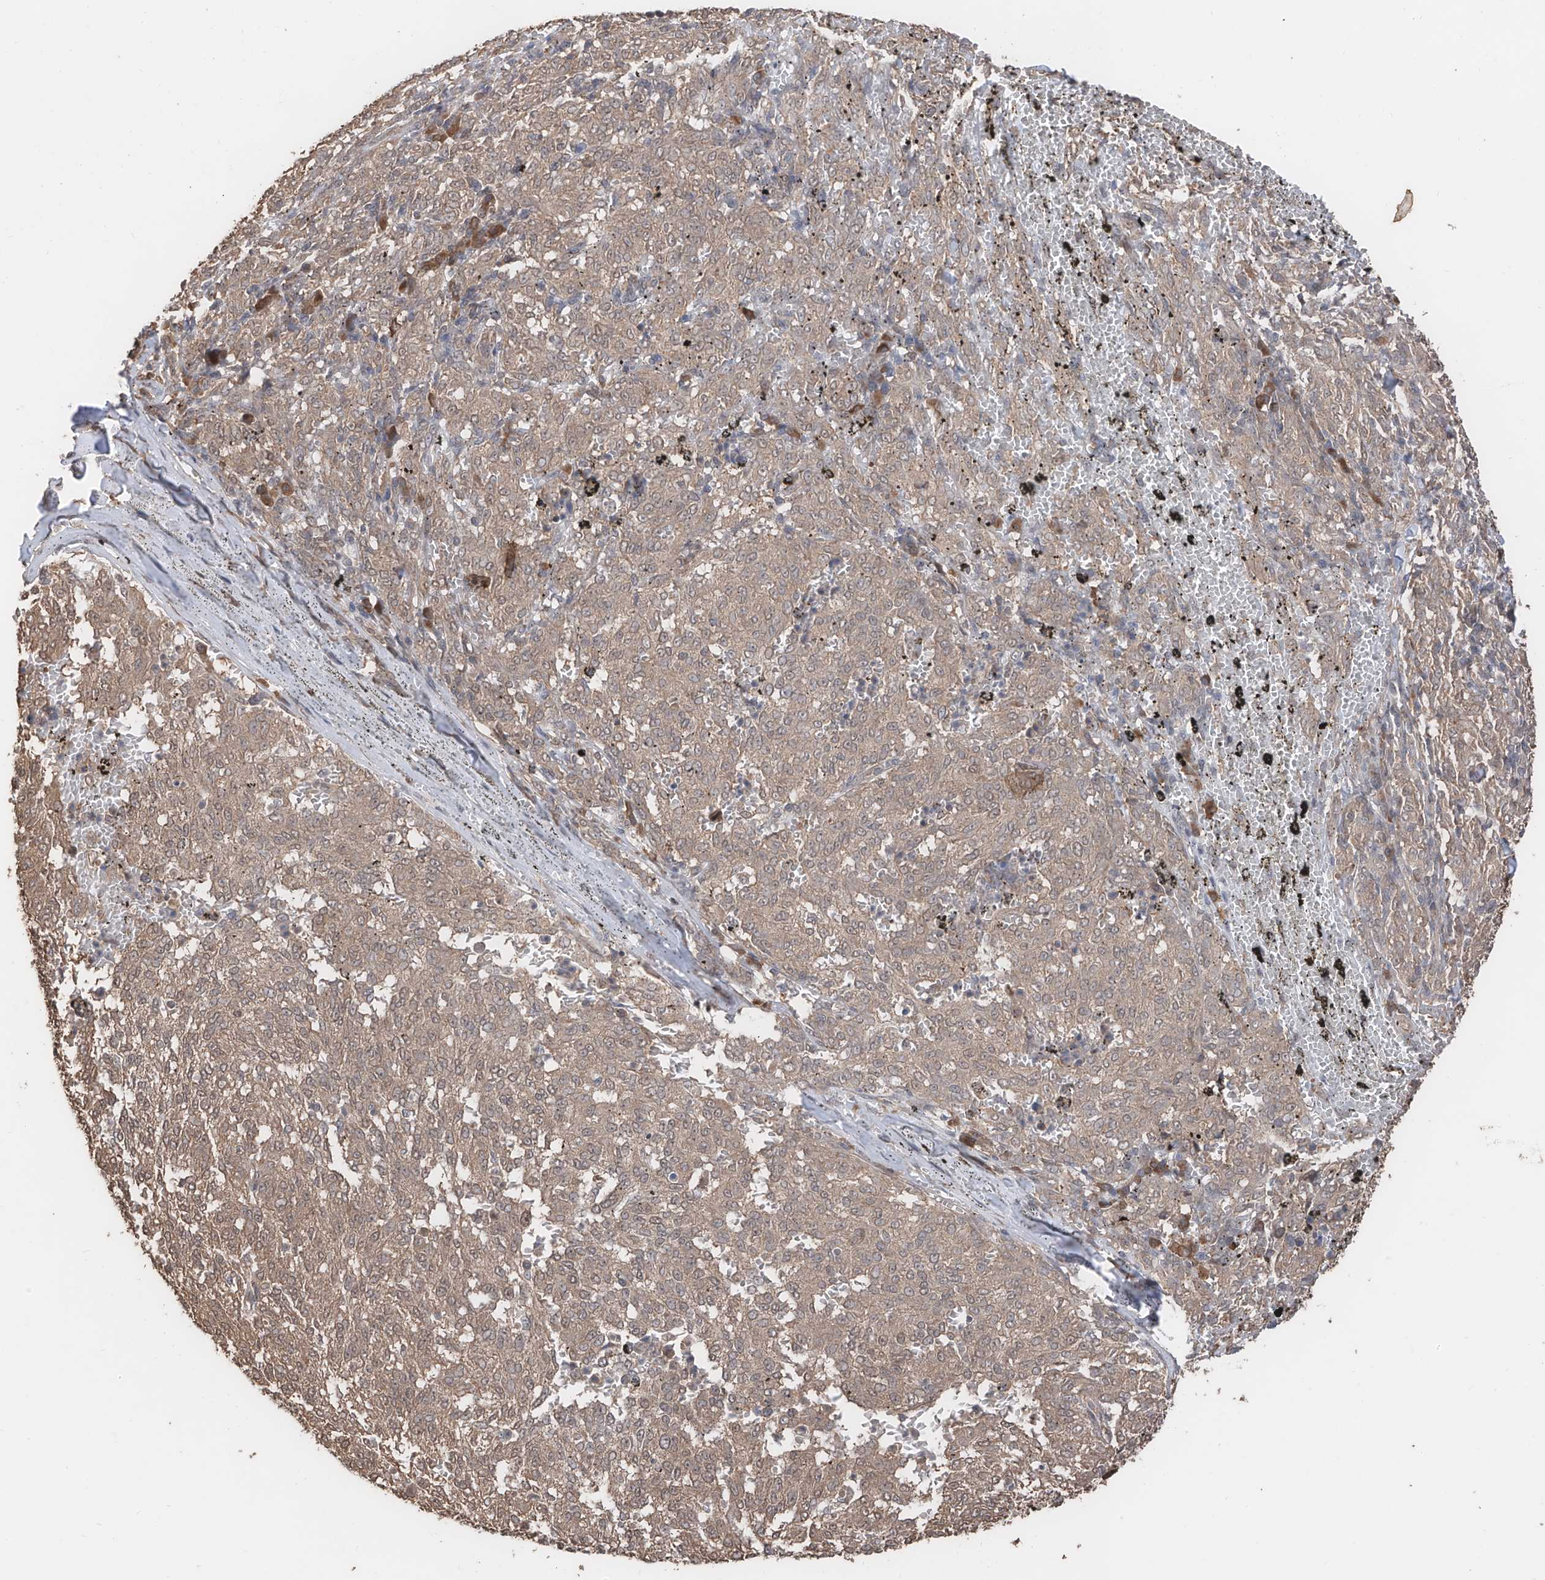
{"staining": {"intensity": "weak", "quantity": ">75%", "location": "cytoplasmic/membranous,nuclear"}, "tissue": "melanoma", "cell_type": "Tumor cells", "image_type": "cancer", "snomed": [{"axis": "morphology", "description": "Malignant melanoma, NOS"}, {"axis": "topography", "description": "Skin"}], "caption": "A histopathology image showing weak cytoplasmic/membranous and nuclear expression in about >75% of tumor cells in malignant melanoma, as visualized by brown immunohistochemical staining.", "gene": "FAM135A", "patient": {"sex": "female", "age": 72}}